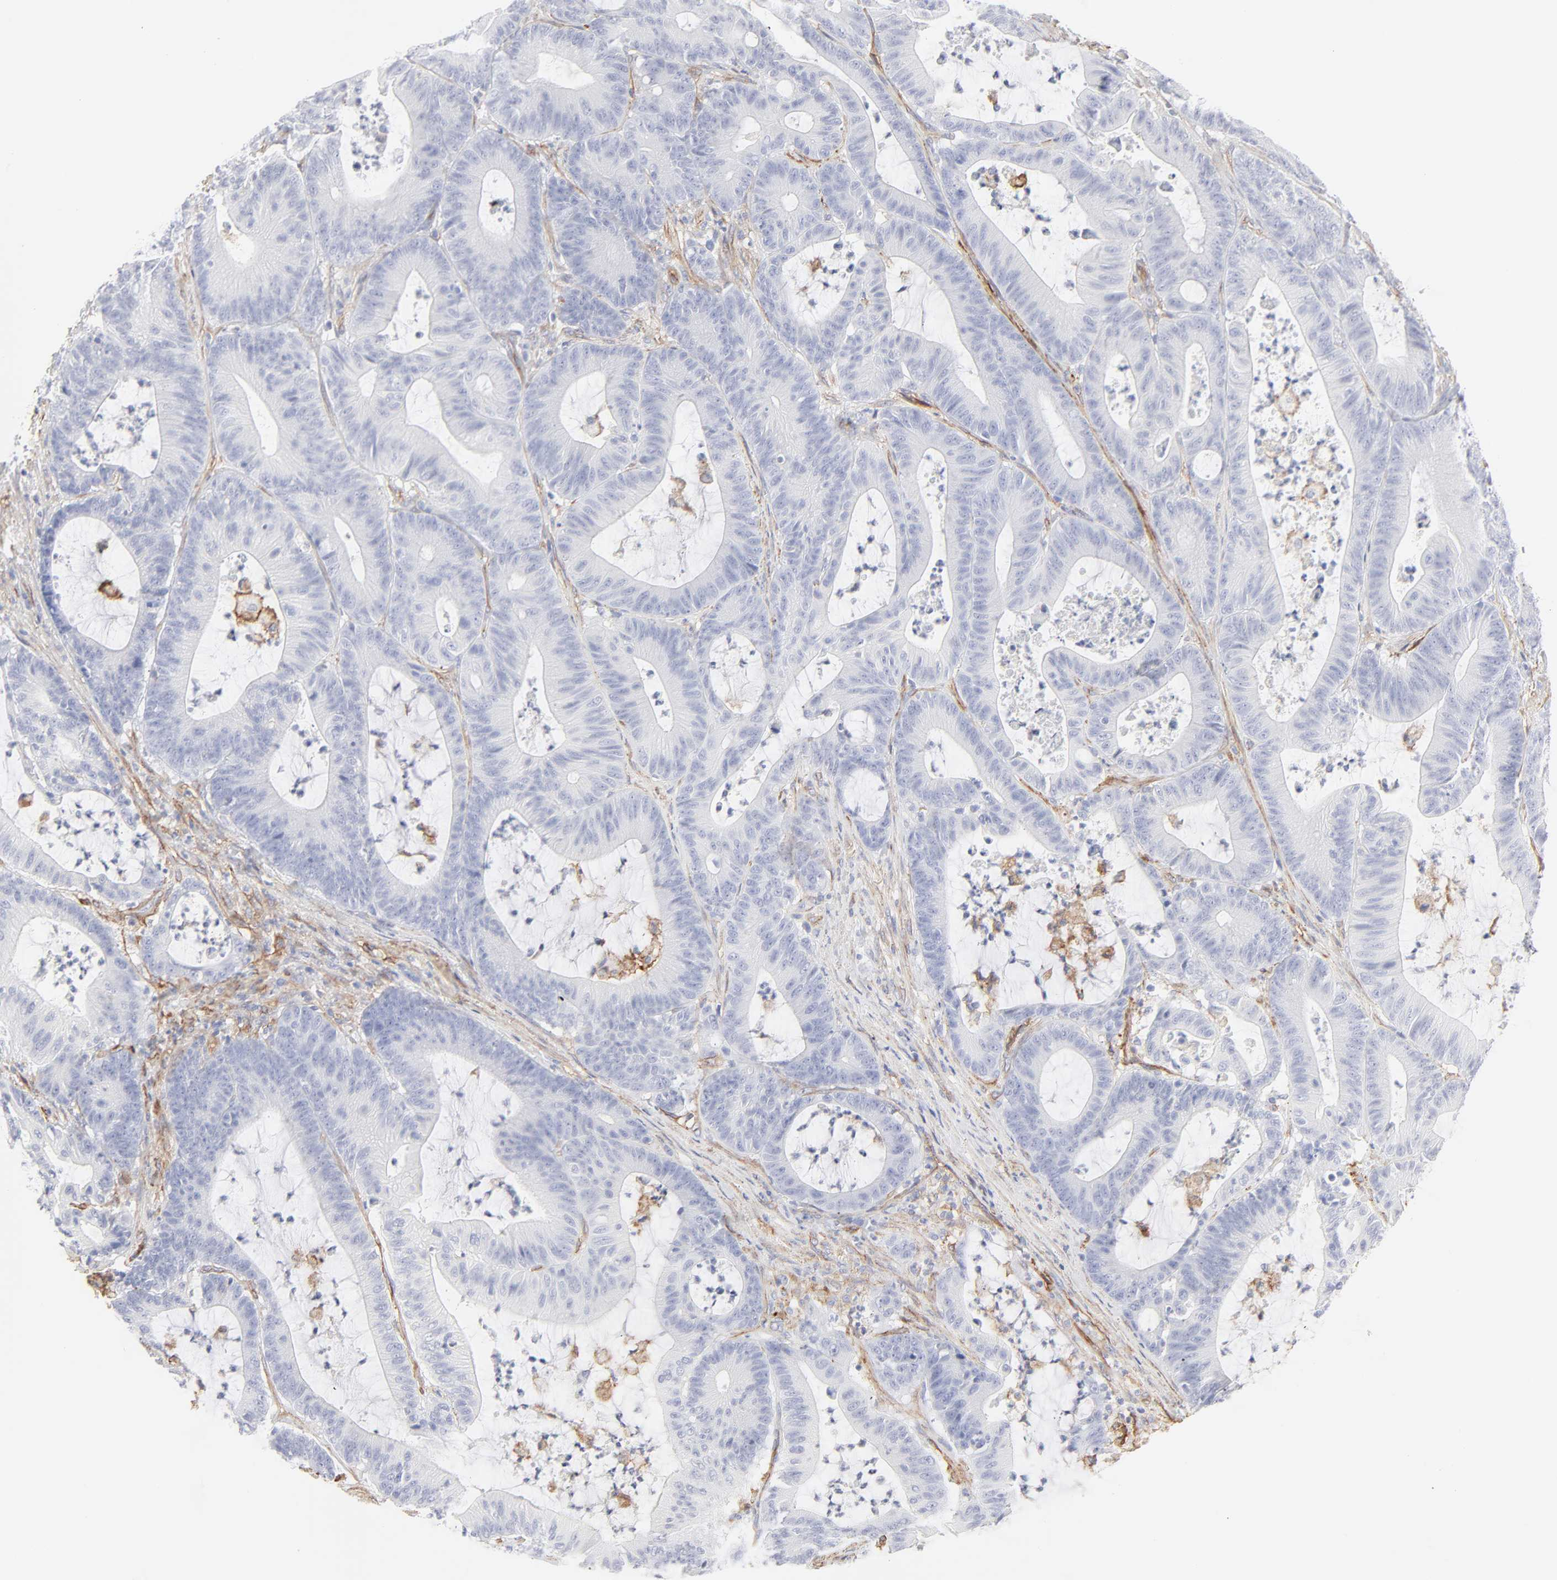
{"staining": {"intensity": "negative", "quantity": "none", "location": "none"}, "tissue": "colorectal cancer", "cell_type": "Tumor cells", "image_type": "cancer", "snomed": [{"axis": "morphology", "description": "Adenocarcinoma, NOS"}, {"axis": "topography", "description": "Colon"}], "caption": "Image shows no significant protein staining in tumor cells of colorectal cancer (adenocarcinoma). (DAB immunohistochemistry visualized using brightfield microscopy, high magnification).", "gene": "ITGA5", "patient": {"sex": "female", "age": 84}}